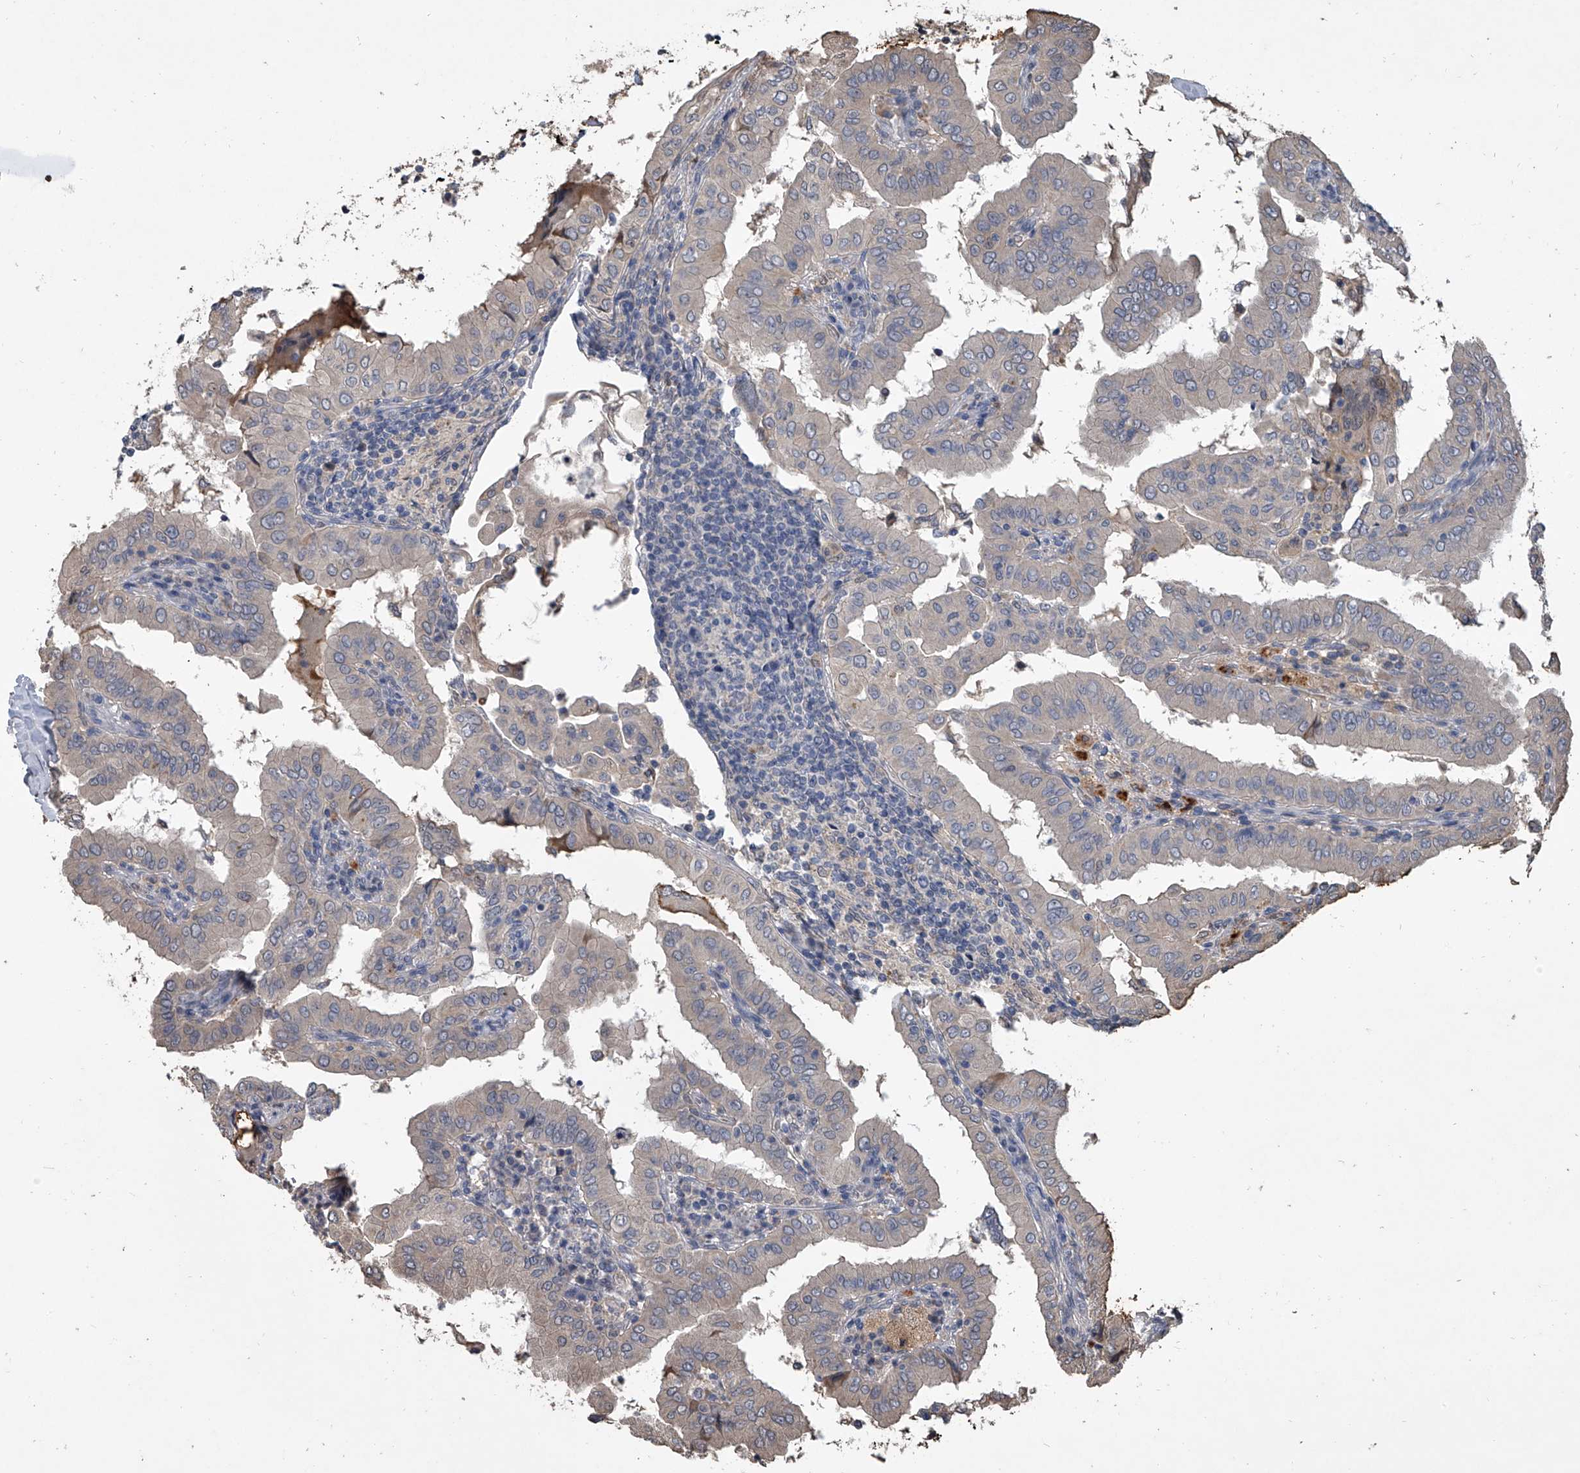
{"staining": {"intensity": "negative", "quantity": "none", "location": "none"}, "tissue": "thyroid cancer", "cell_type": "Tumor cells", "image_type": "cancer", "snomed": [{"axis": "morphology", "description": "Papillary adenocarcinoma, NOS"}, {"axis": "topography", "description": "Thyroid gland"}], "caption": "Immunohistochemistry (IHC) photomicrograph of human thyroid cancer stained for a protein (brown), which displays no expression in tumor cells.", "gene": "DOCK9", "patient": {"sex": "male", "age": 33}}